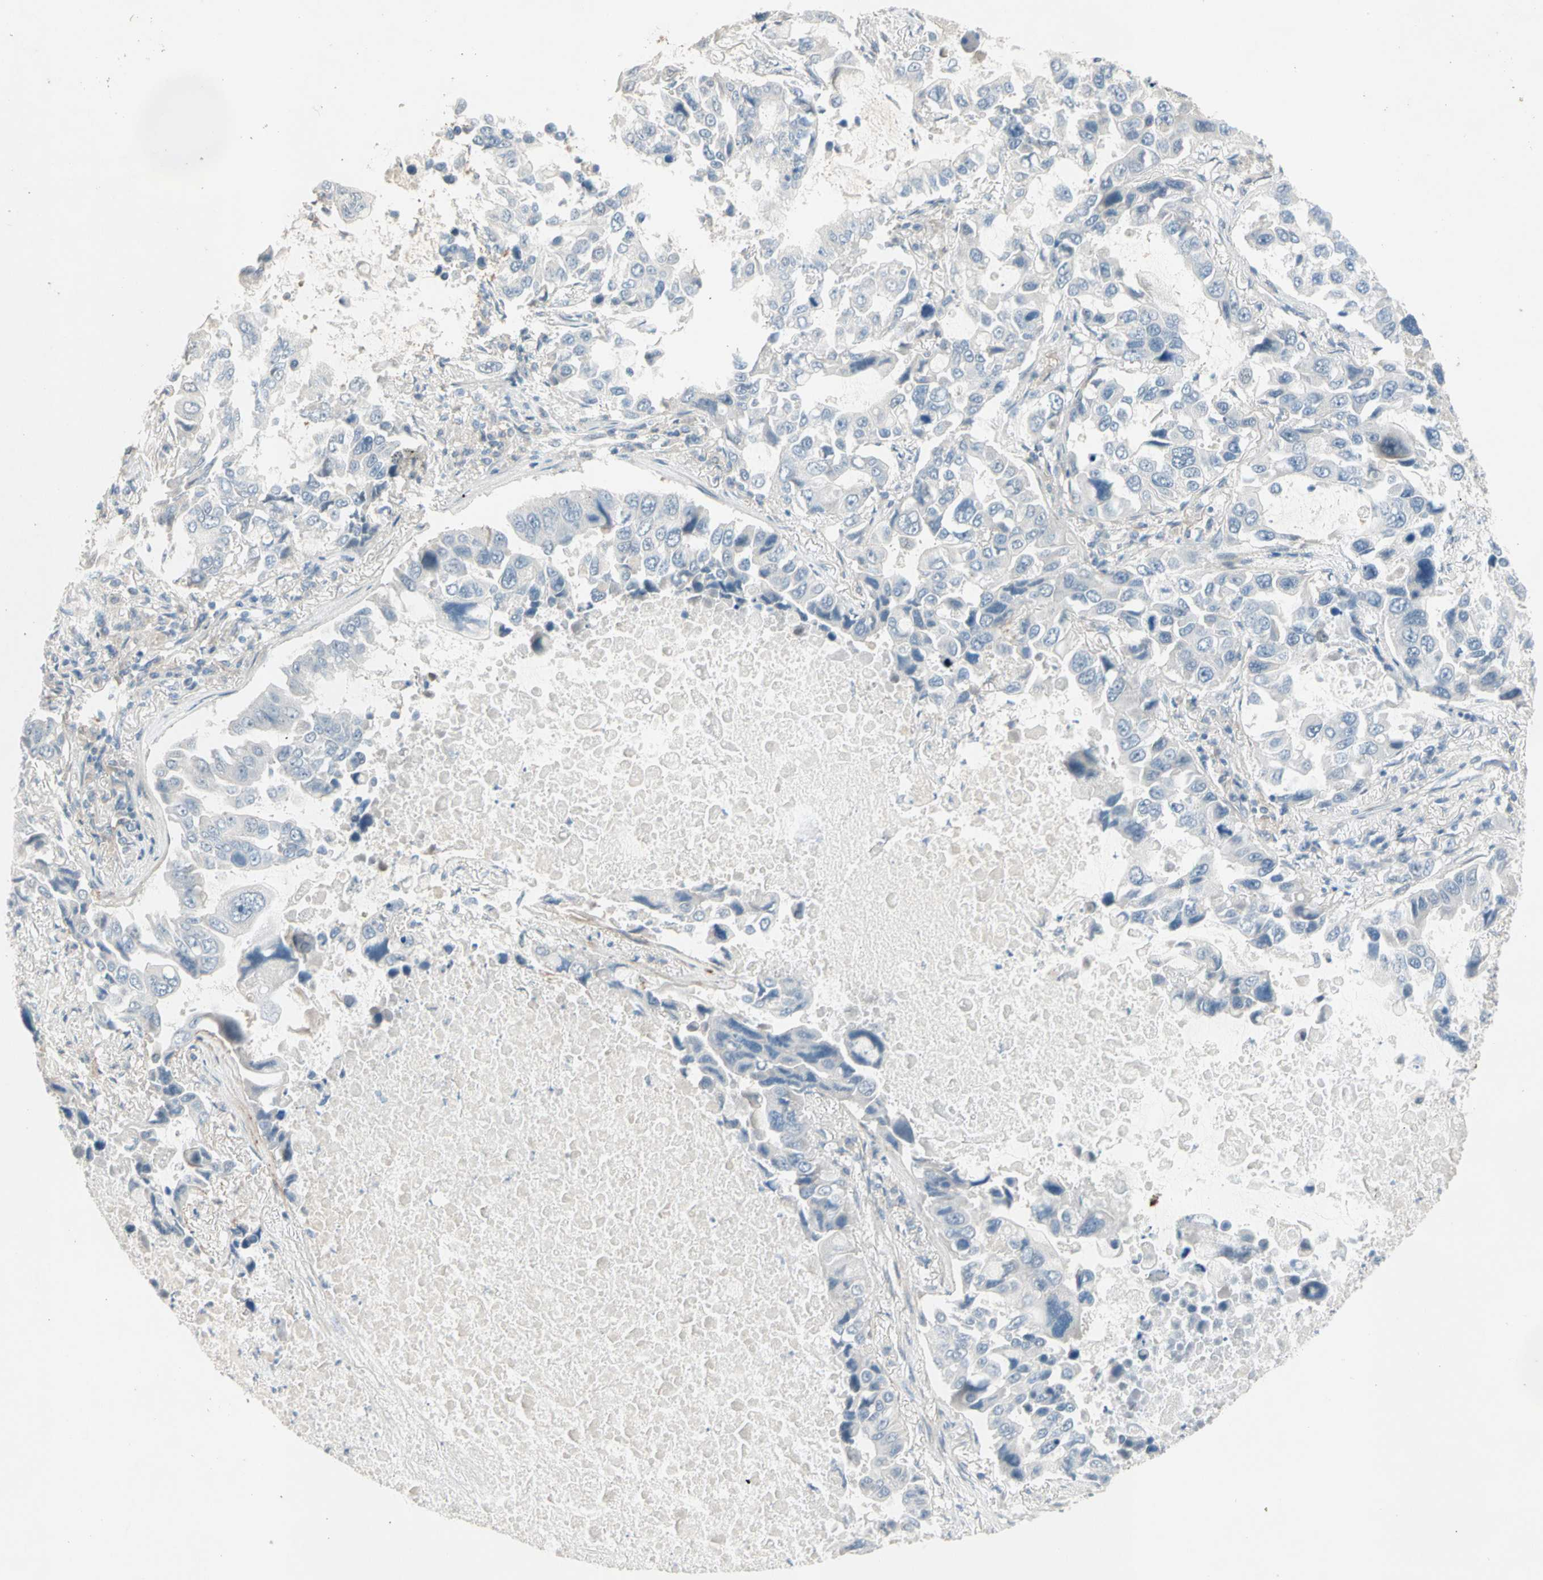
{"staining": {"intensity": "negative", "quantity": "none", "location": "none"}, "tissue": "lung cancer", "cell_type": "Tumor cells", "image_type": "cancer", "snomed": [{"axis": "morphology", "description": "Adenocarcinoma, NOS"}, {"axis": "topography", "description": "Lung"}], "caption": "IHC histopathology image of lung cancer (adenocarcinoma) stained for a protein (brown), which exhibits no expression in tumor cells.", "gene": "SERPIND1", "patient": {"sex": "male", "age": 64}}